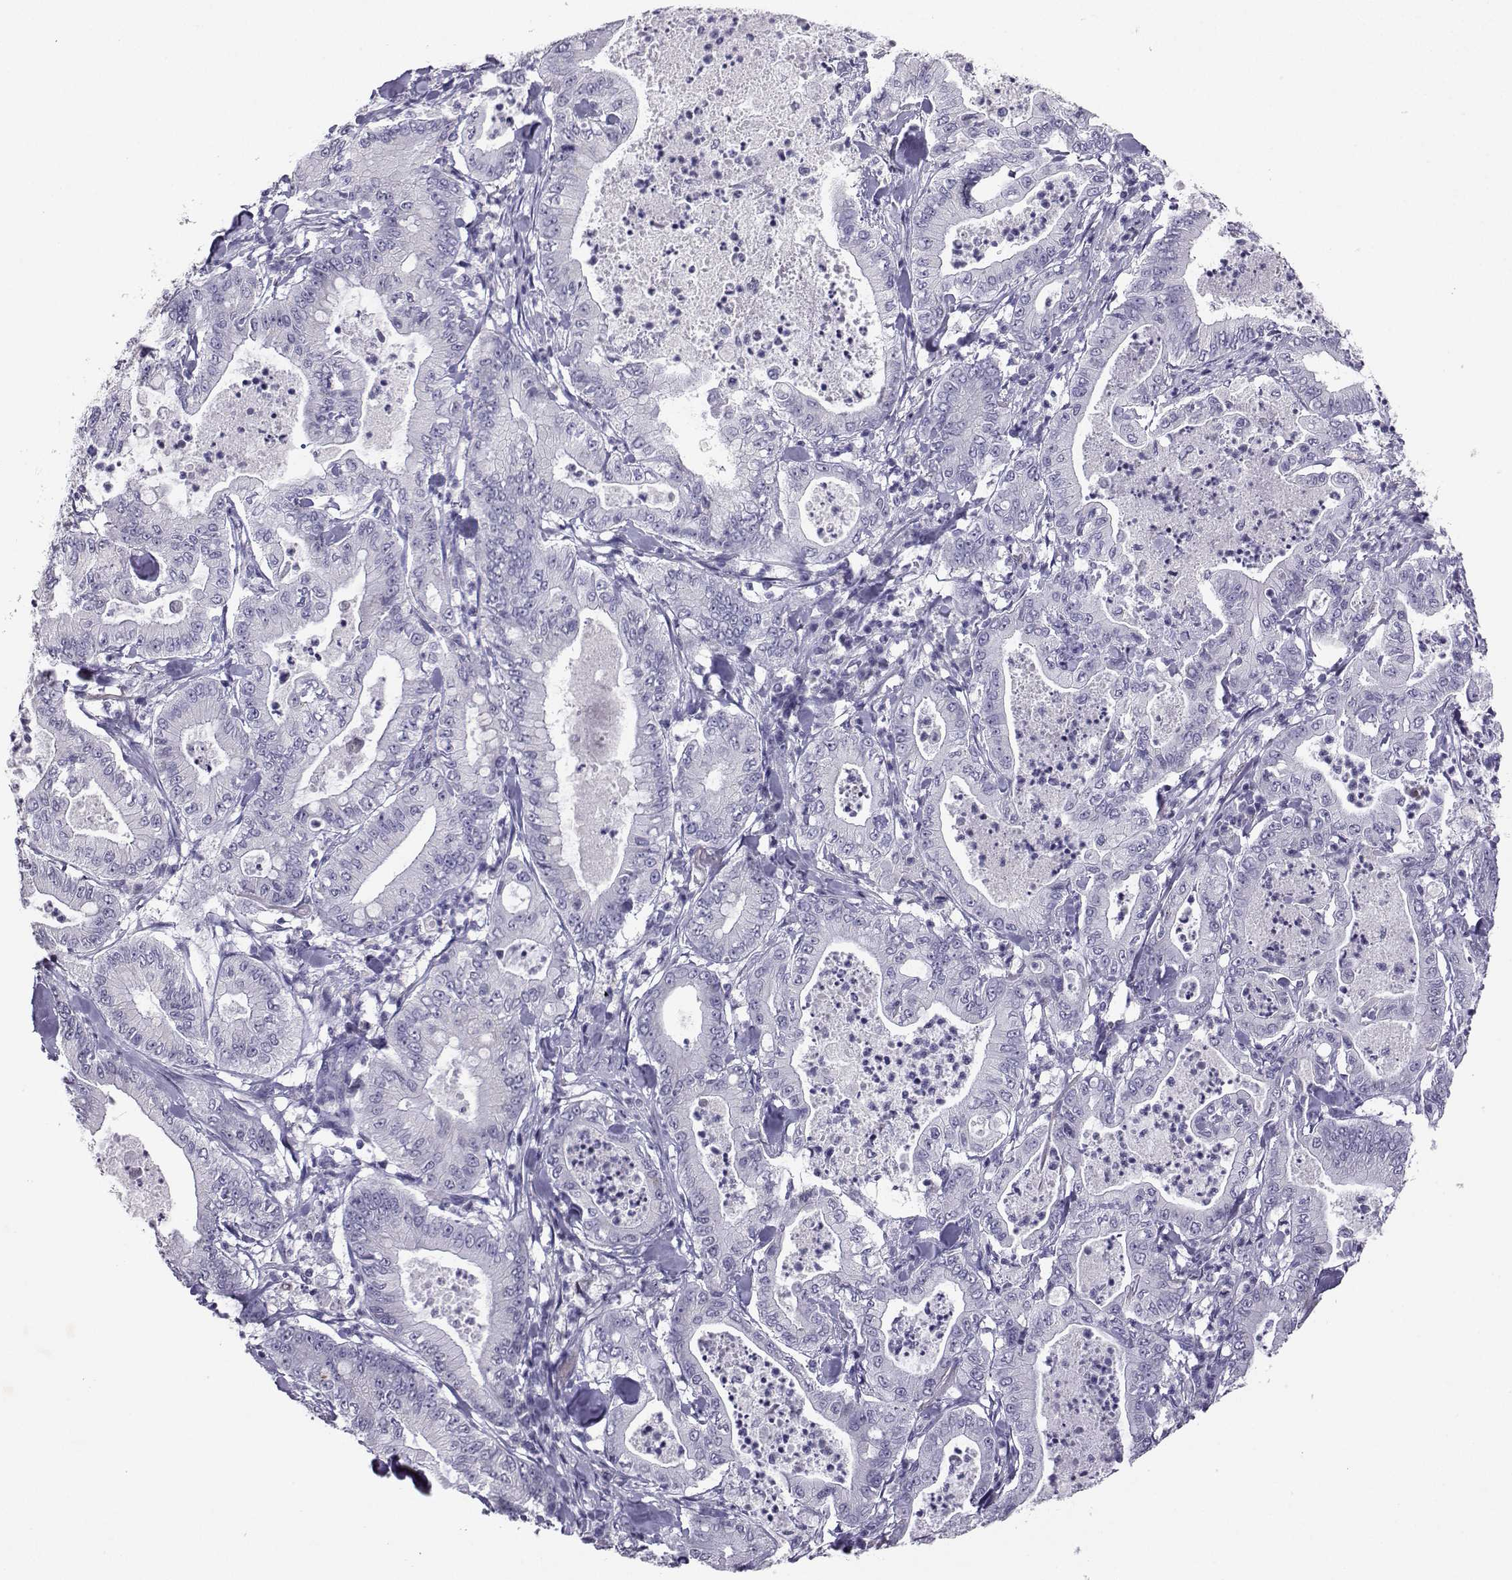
{"staining": {"intensity": "negative", "quantity": "none", "location": "none"}, "tissue": "pancreatic cancer", "cell_type": "Tumor cells", "image_type": "cancer", "snomed": [{"axis": "morphology", "description": "Adenocarcinoma, NOS"}, {"axis": "topography", "description": "Pancreas"}], "caption": "This is a photomicrograph of immunohistochemistry (IHC) staining of adenocarcinoma (pancreatic), which shows no staining in tumor cells.", "gene": "TBR1", "patient": {"sex": "male", "age": 71}}